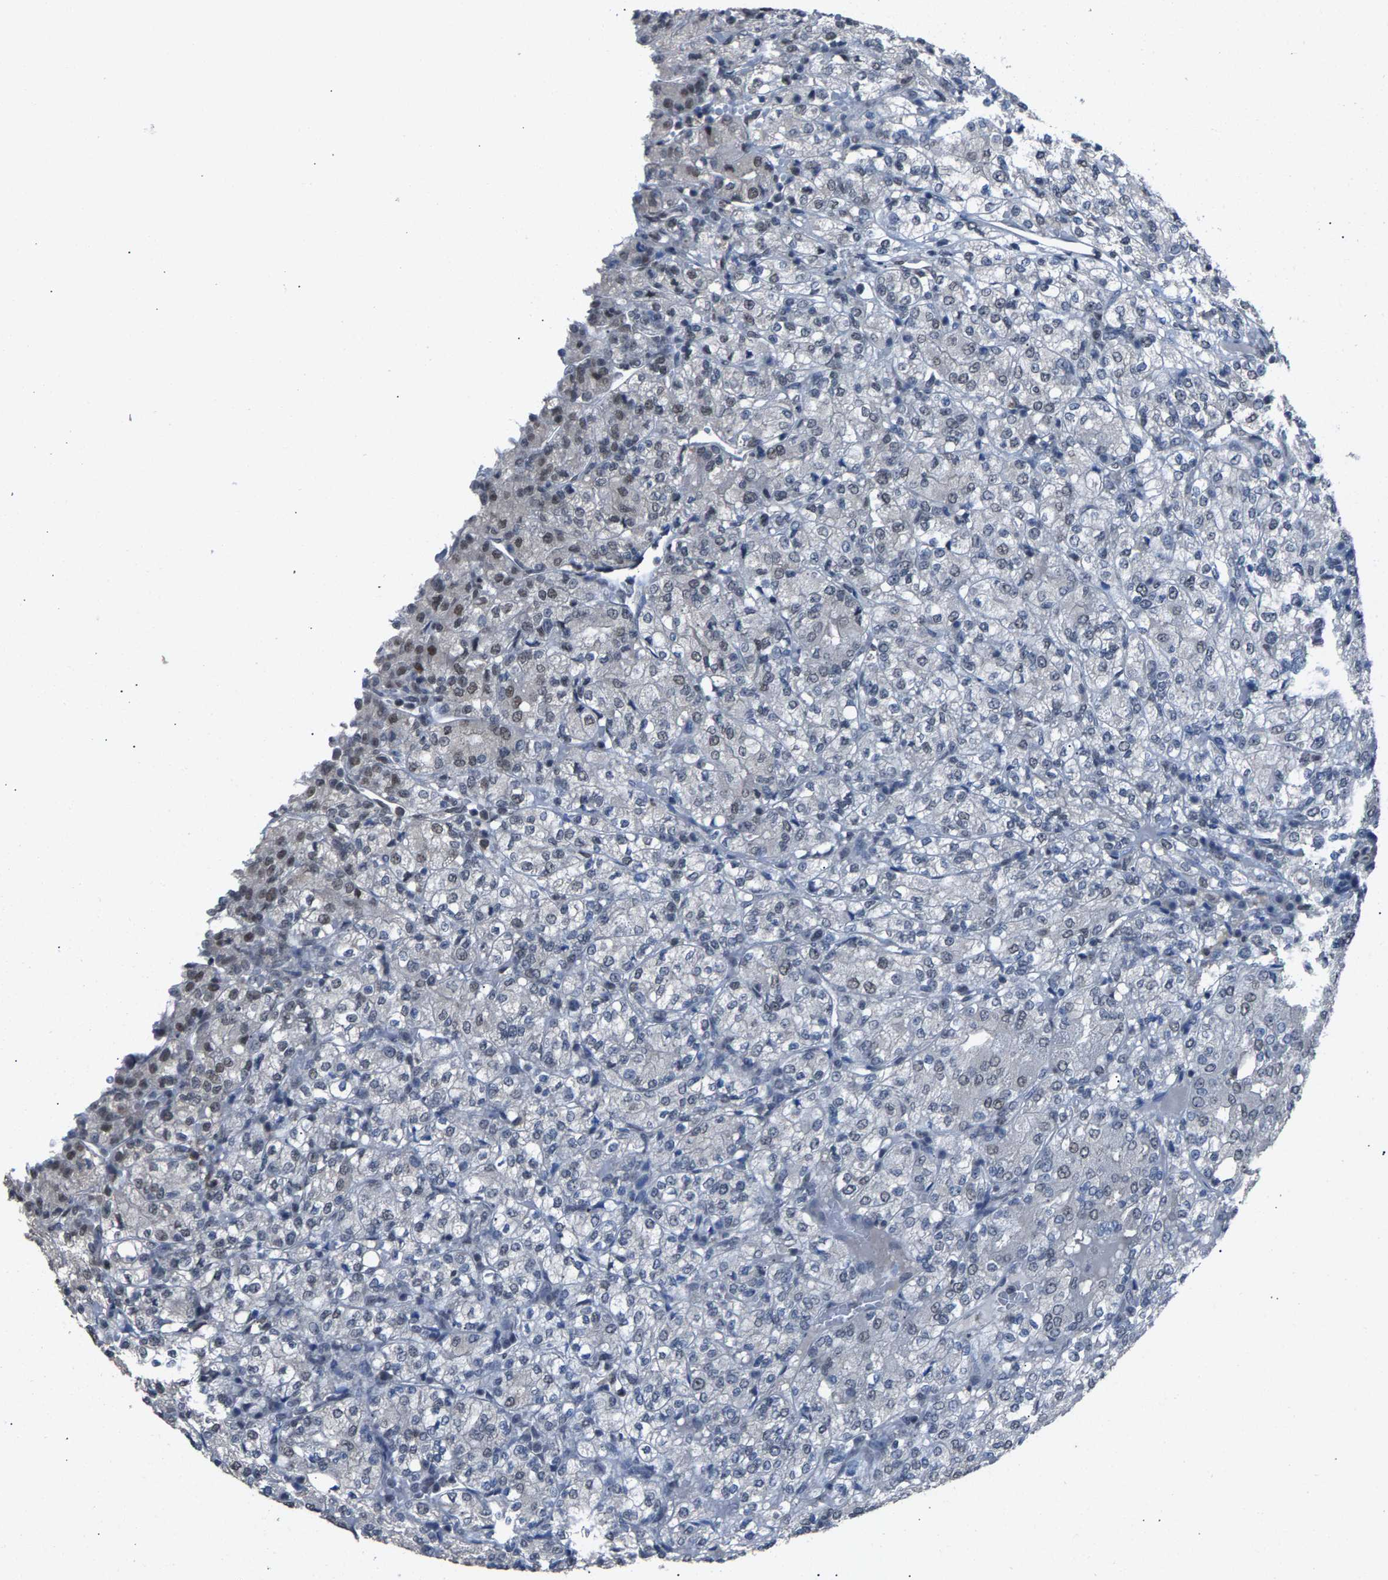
{"staining": {"intensity": "weak", "quantity": "<25%", "location": "nuclear"}, "tissue": "renal cancer", "cell_type": "Tumor cells", "image_type": "cancer", "snomed": [{"axis": "morphology", "description": "Adenocarcinoma, NOS"}, {"axis": "topography", "description": "Kidney"}], "caption": "Protein analysis of renal cancer reveals no significant staining in tumor cells.", "gene": "ZNF276", "patient": {"sex": "male", "age": 77}}